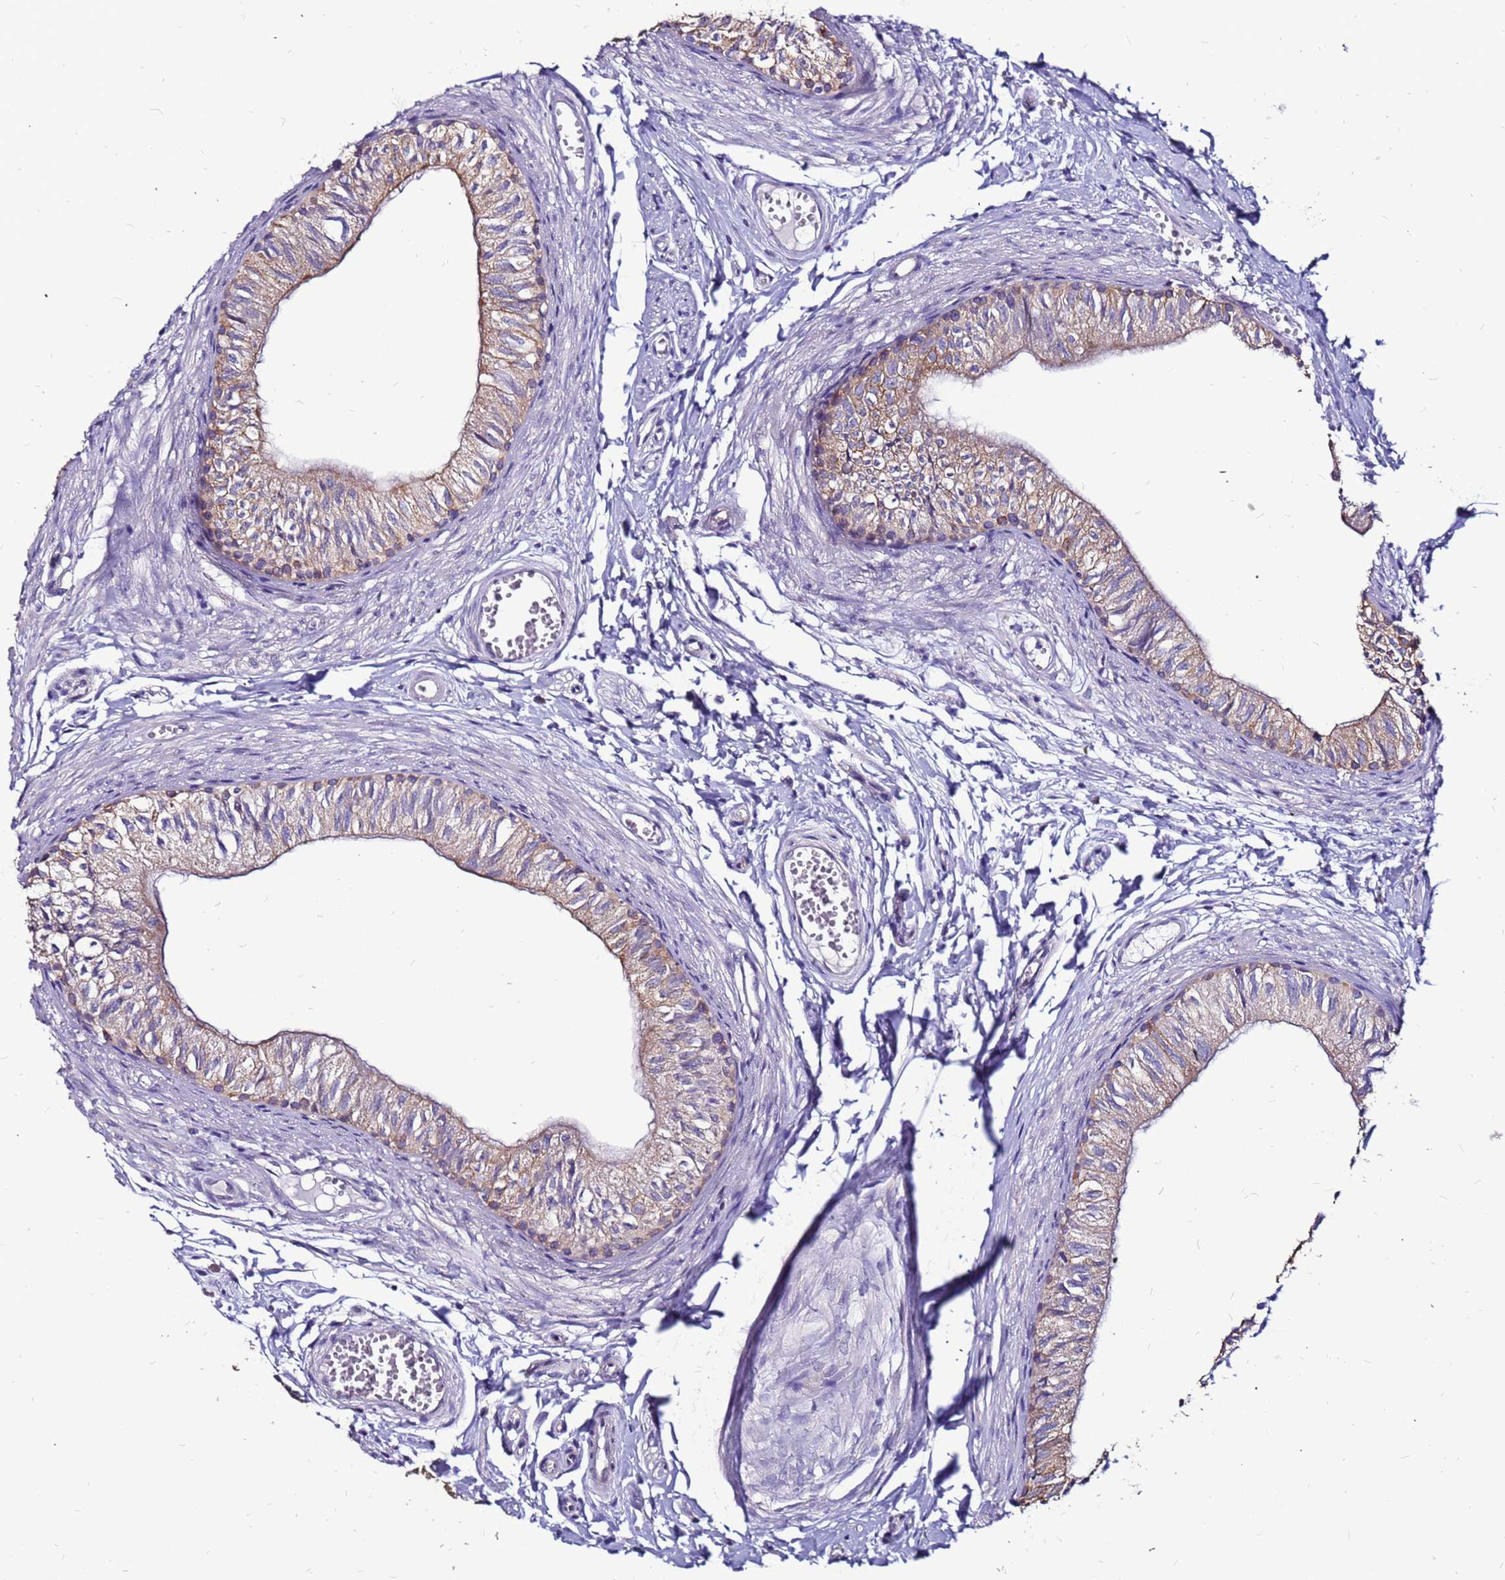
{"staining": {"intensity": "moderate", "quantity": "25%-75%", "location": "cytoplasmic/membranous"}, "tissue": "epididymis", "cell_type": "Glandular cells", "image_type": "normal", "snomed": [{"axis": "morphology", "description": "Normal tissue, NOS"}, {"axis": "topography", "description": "Epididymis"}], "caption": "A histopathology image of human epididymis stained for a protein demonstrates moderate cytoplasmic/membranous brown staining in glandular cells. (DAB IHC, brown staining for protein, blue staining for nuclei).", "gene": "SLC44A3", "patient": {"sex": "male", "age": 37}}